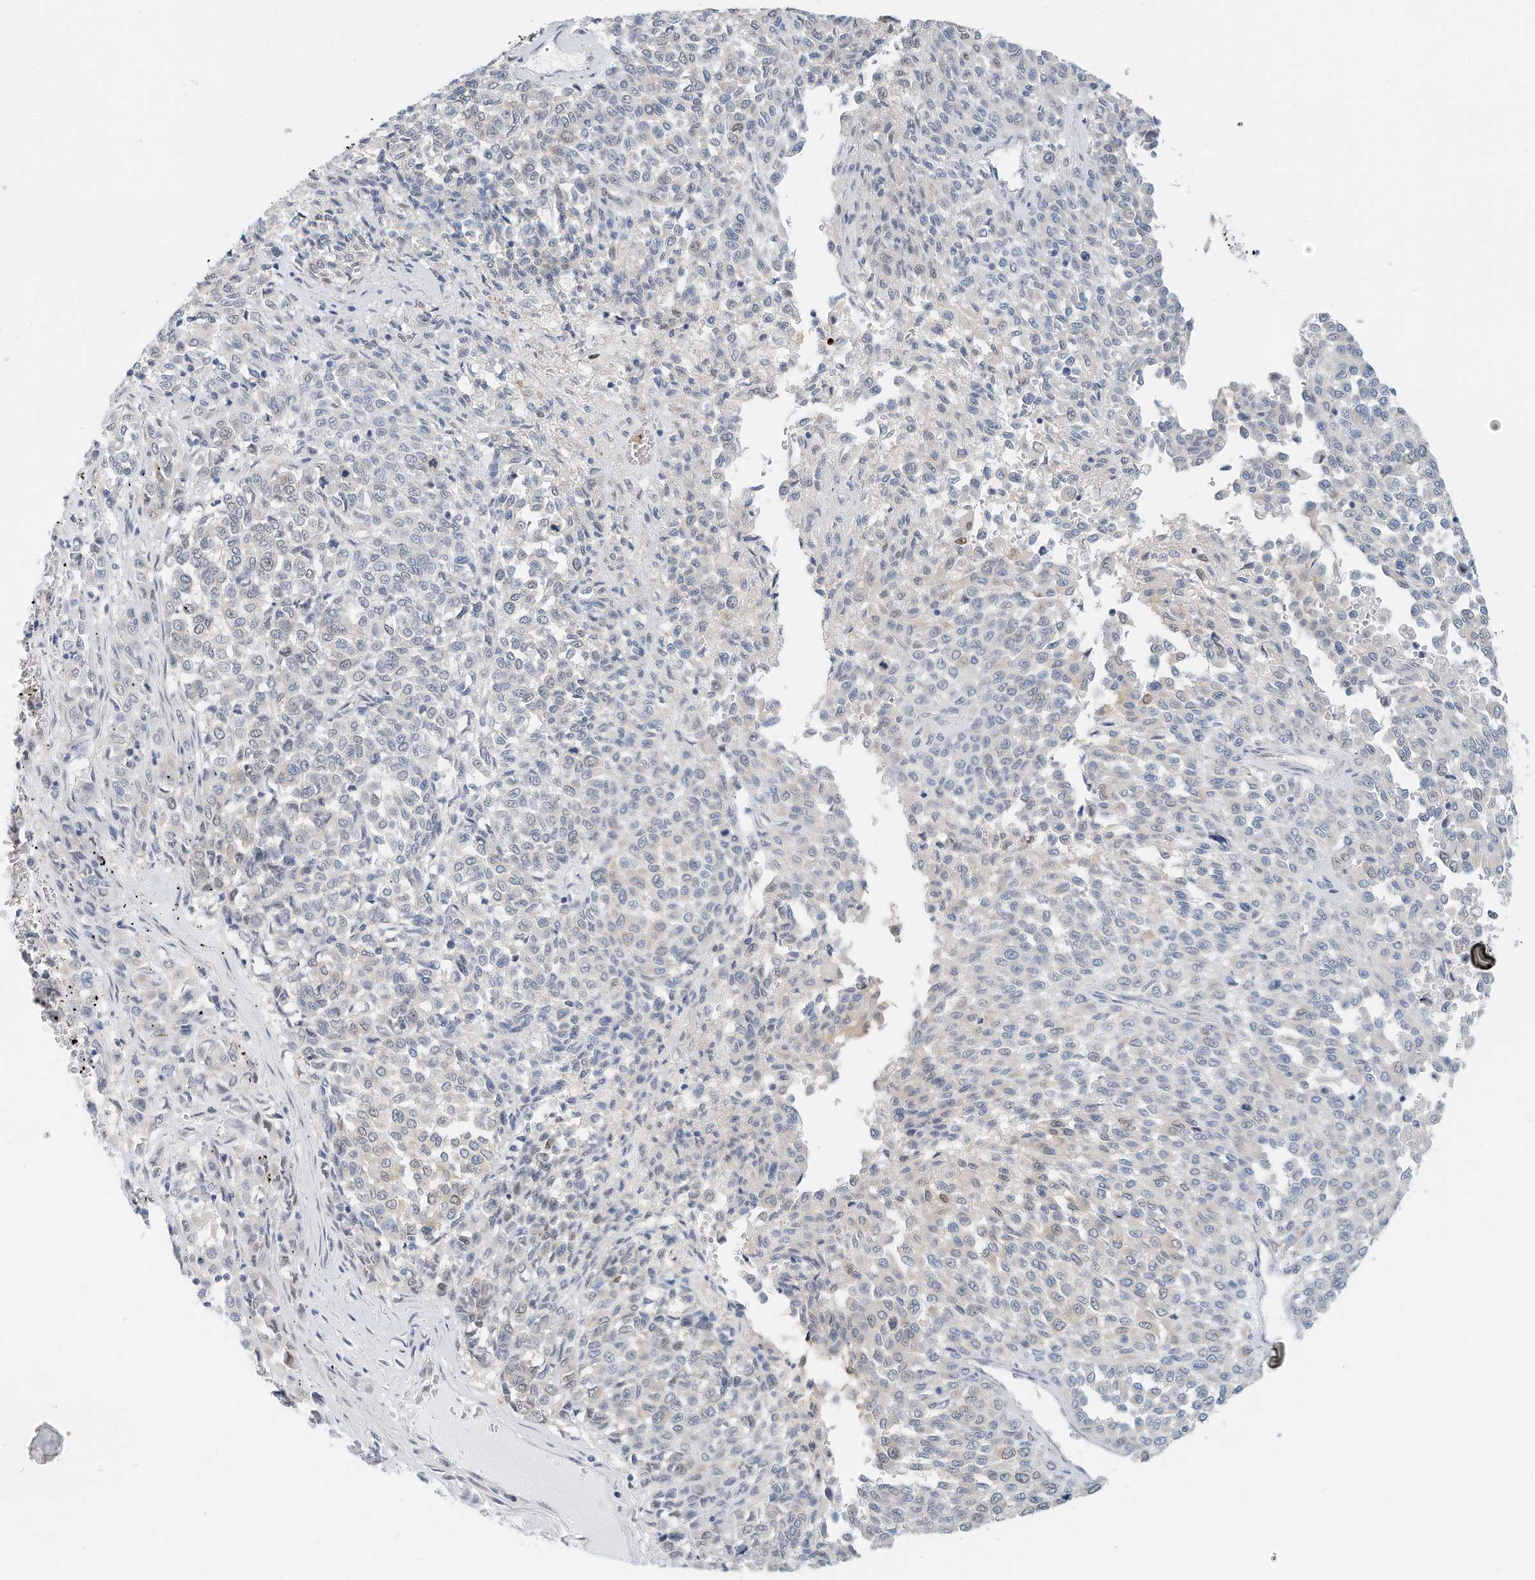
{"staining": {"intensity": "negative", "quantity": "none", "location": "none"}, "tissue": "melanoma", "cell_type": "Tumor cells", "image_type": "cancer", "snomed": [{"axis": "morphology", "description": "Malignant melanoma, Metastatic site"}, {"axis": "topography", "description": "Pancreas"}], "caption": "DAB immunohistochemical staining of melanoma exhibits no significant expression in tumor cells.", "gene": "ARHGAP28", "patient": {"sex": "female", "age": 30}}